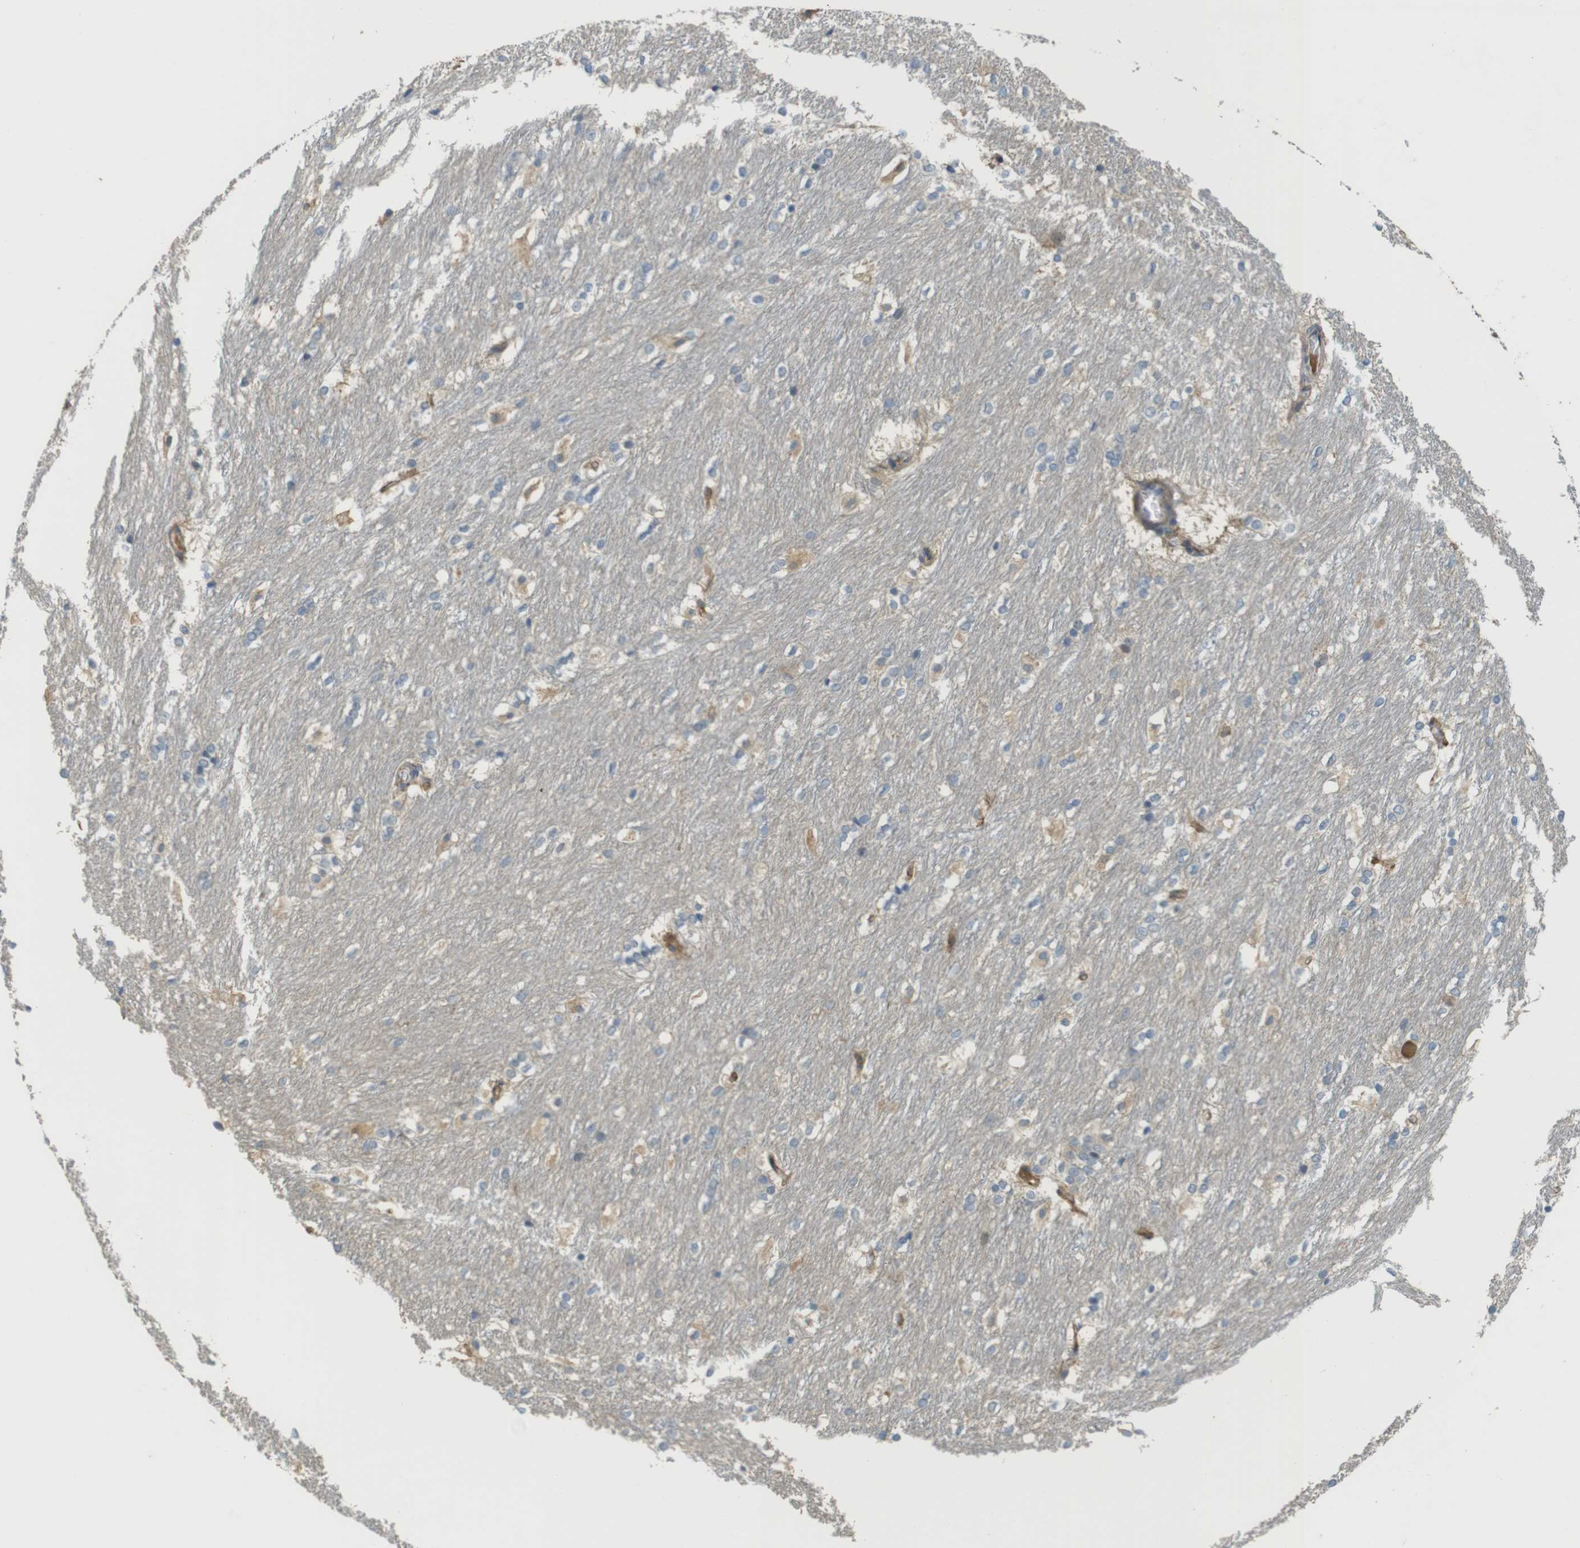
{"staining": {"intensity": "moderate", "quantity": "<25%", "location": "cytoplasmic/membranous"}, "tissue": "caudate", "cell_type": "Glial cells", "image_type": "normal", "snomed": [{"axis": "morphology", "description": "Normal tissue, NOS"}, {"axis": "topography", "description": "Lateral ventricle wall"}], "caption": "Immunohistochemical staining of benign caudate demonstrates moderate cytoplasmic/membranous protein positivity in approximately <25% of glial cells.", "gene": "ABHD15", "patient": {"sex": "female", "age": 19}}